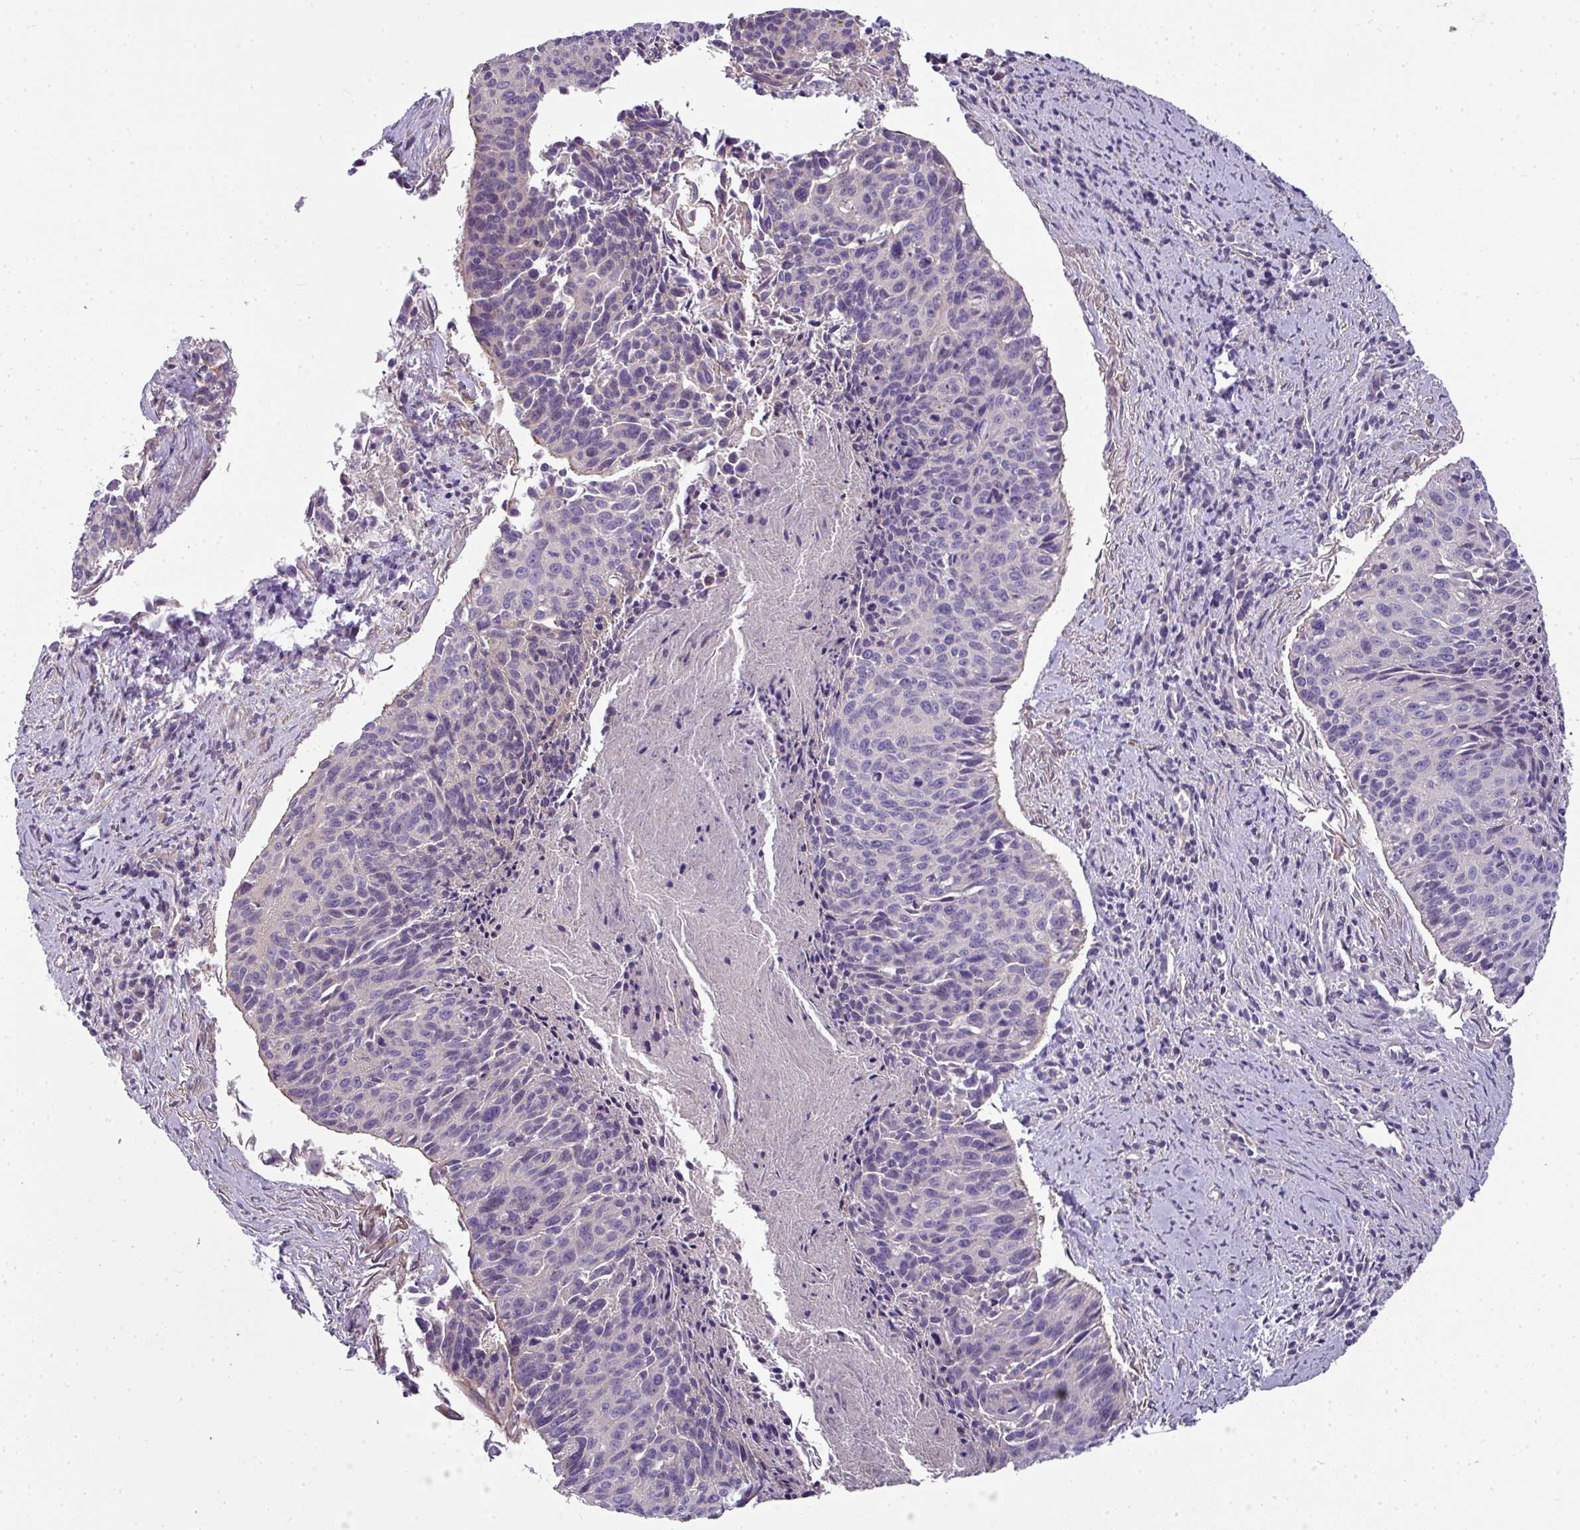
{"staining": {"intensity": "negative", "quantity": "none", "location": "none"}, "tissue": "cervical cancer", "cell_type": "Tumor cells", "image_type": "cancer", "snomed": [{"axis": "morphology", "description": "Squamous cell carcinoma, NOS"}, {"axis": "topography", "description": "Cervix"}], "caption": "Cervical cancer (squamous cell carcinoma) was stained to show a protein in brown. There is no significant positivity in tumor cells. (DAB (3,3'-diaminobenzidine) IHC with hematoxylin counter stain).", "gene": "PALS2", "patient": {"sex": "female", "age": 55}}